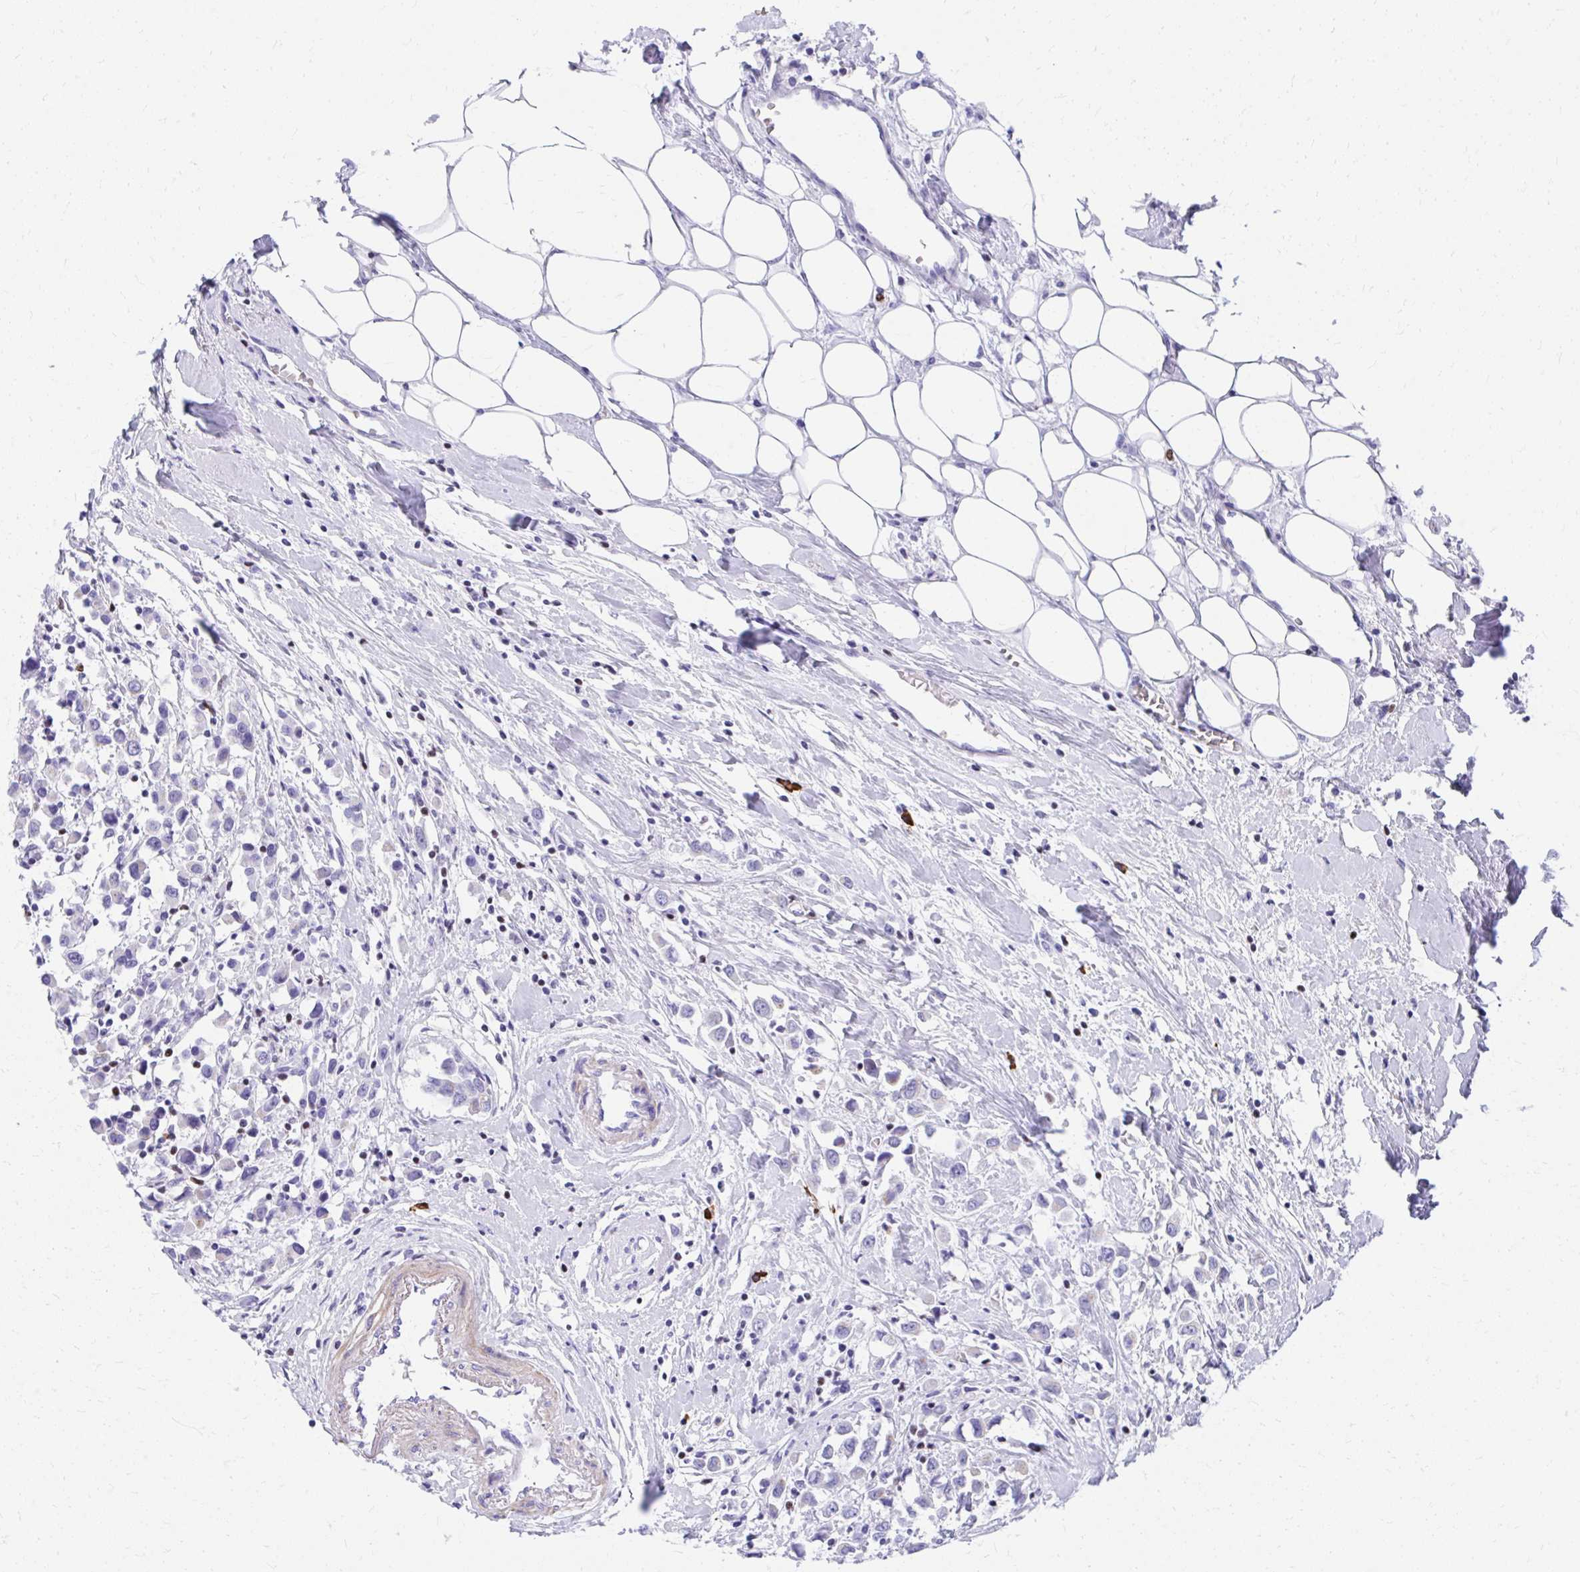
{"staining": {"intensity": "negative", "quantity": "none", "location": "none"}, "tissue": "breast cancer", "cell_type": "Tumor cells", "image_type": "cancer", "snomed": [{"axis": "morphology", "description": "Duct carcinoma"}, {"axis": "topography", "description": "Breast"}], "caption": "DAB (3,3'-diaminobenzidine) immunohistochemical staining of human breast invasive ductal carcinoma demonstrates no significant staining in tumor cells. Brightfield microscopy of IHC stained with DAB (3,3'-diaminobenzidine) (brown) and hematoxylin (blue), captured at high magnification.", "gene": "RUNX3", "patient": {"sex": "female", "age": 61}}